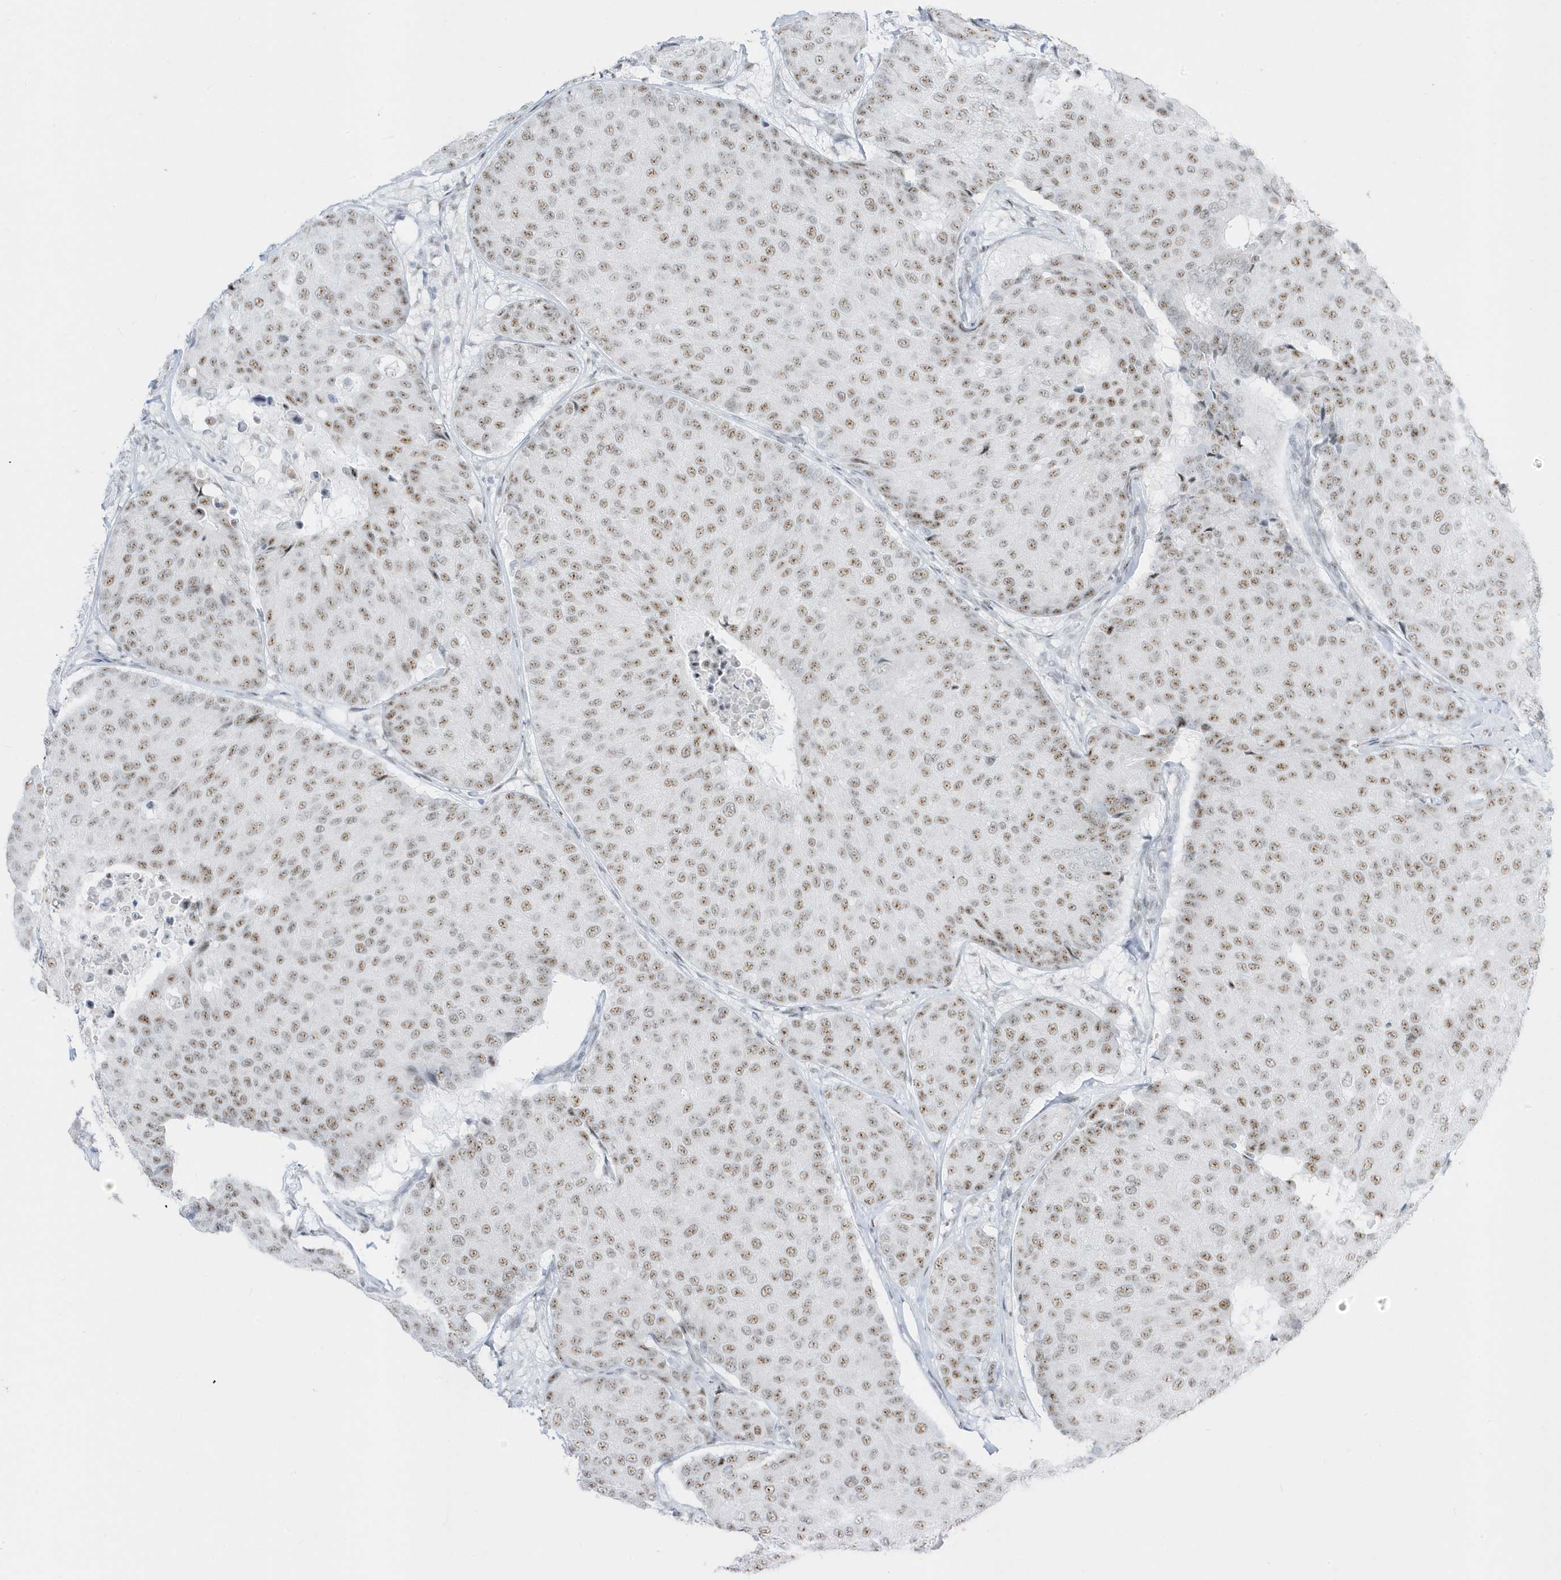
{"staining": {"intensity": "moderate", "quantity": ">75%", "location": "nuclear"}, "tissue": "breast cancer", "cell_type": "Tumor cells", "image_type": "cancer", "snomed": [{"axis": "morphology", "description": "Duct carcinoma"}, {"axis": "topography", "description": "Breast"}], "caption": "Moderate nuclear positivity for a protein is identified in about >75% of tumor cells of breast cancer (invasive ductal carcinoma) using immunohistochemistry (IHC).", "gene": "PLEKHN1", "patient": {"sex": "female", "age": 75}}